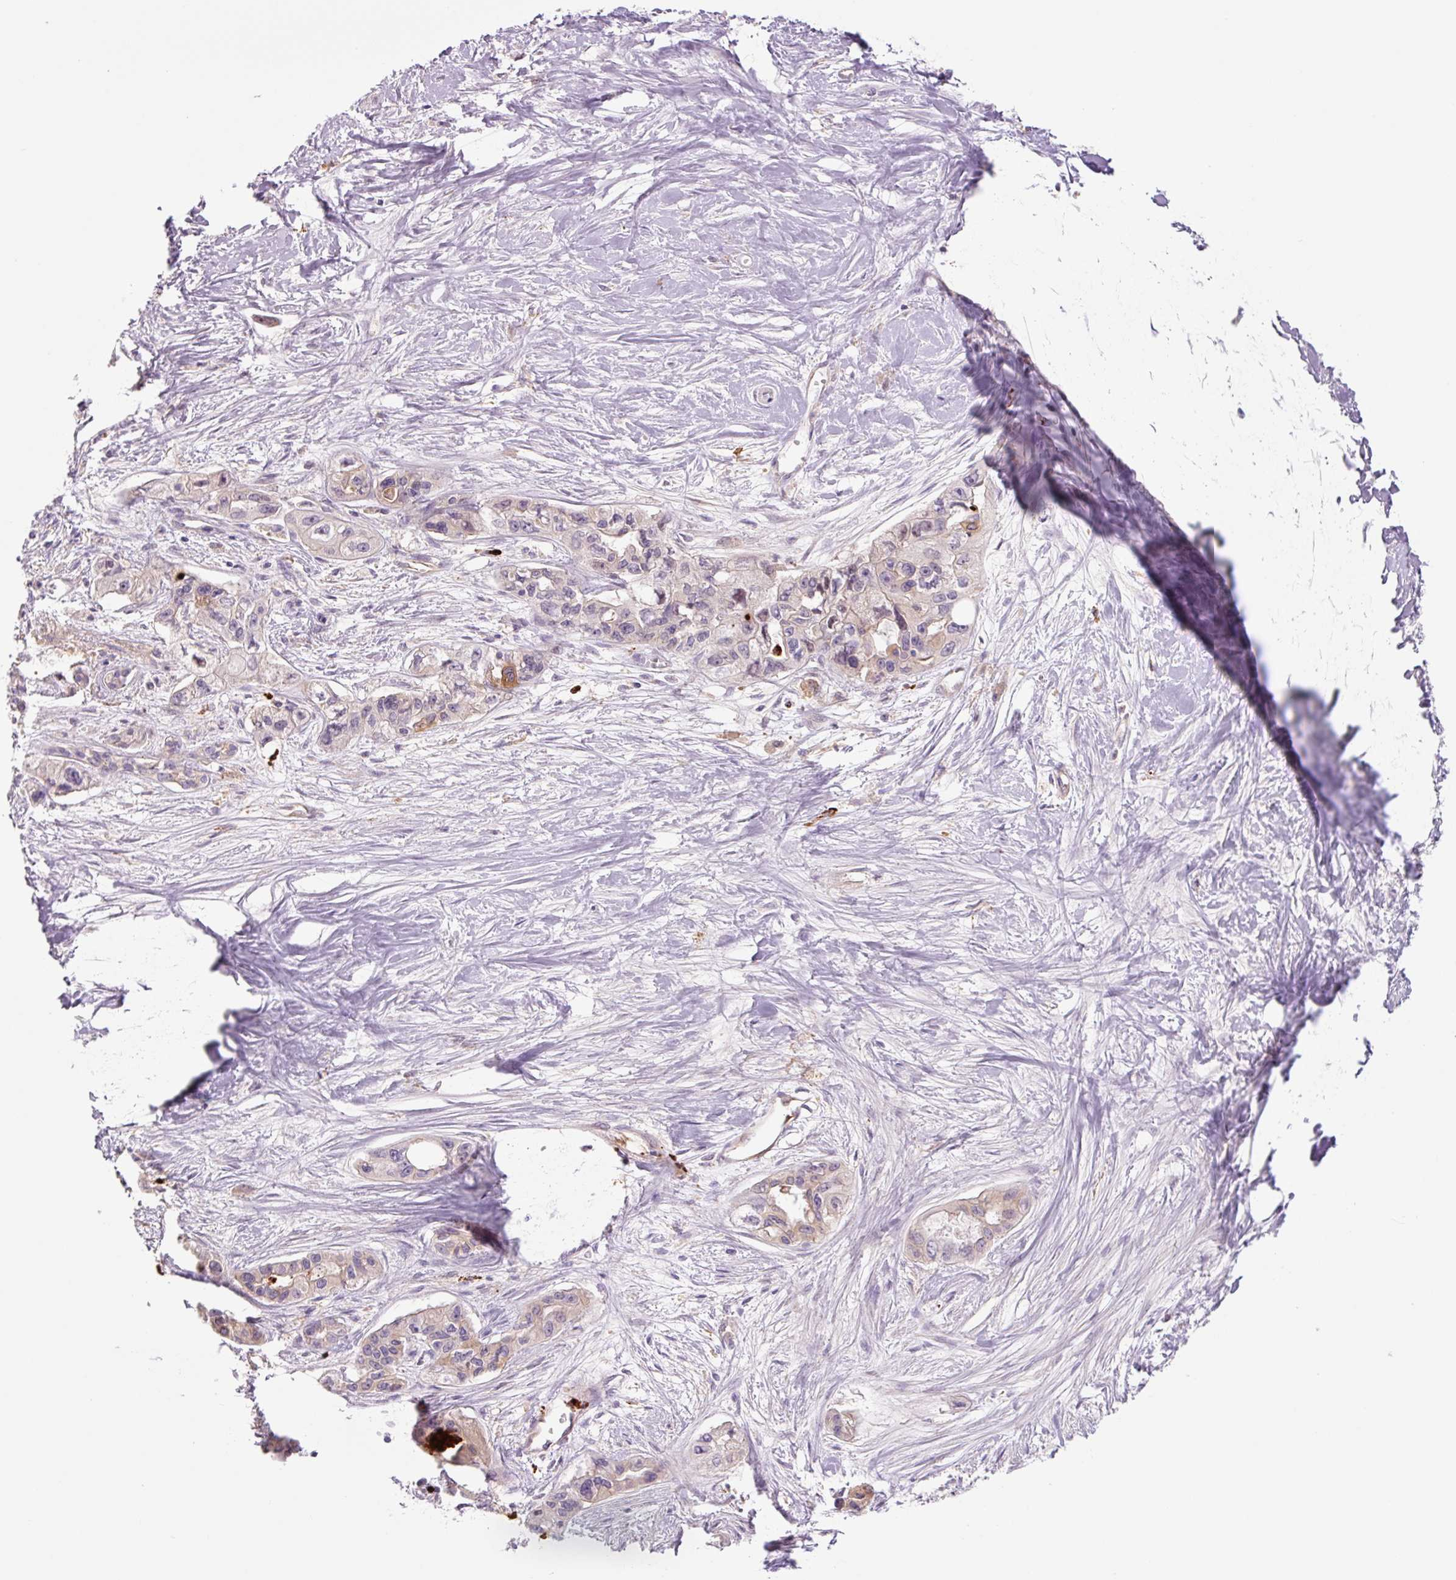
{"staining": {"intensity": "moderate", "quantity": "<25%", "location": "cytoplasmic/membranous"}, "tissue": "pancreatic cancer", "cell_type": "Tumor cells", "image_type": "cancer", "snomed": [{"axis": "morphology", "description": "Adenocarcinoma, NOS"}, {"axis": "topography", "description": "Pancreas"}], "caption": "Immunohistochemistry (DAB (3,3'-diaminobenzidine)) staining of pancreatic cancer shows moderate cytoplasmic/membranous protein staining in approximately <25% of tumor cells.", "gene": "SH2D6", "patient": {"sex": "female", "age": 50}}